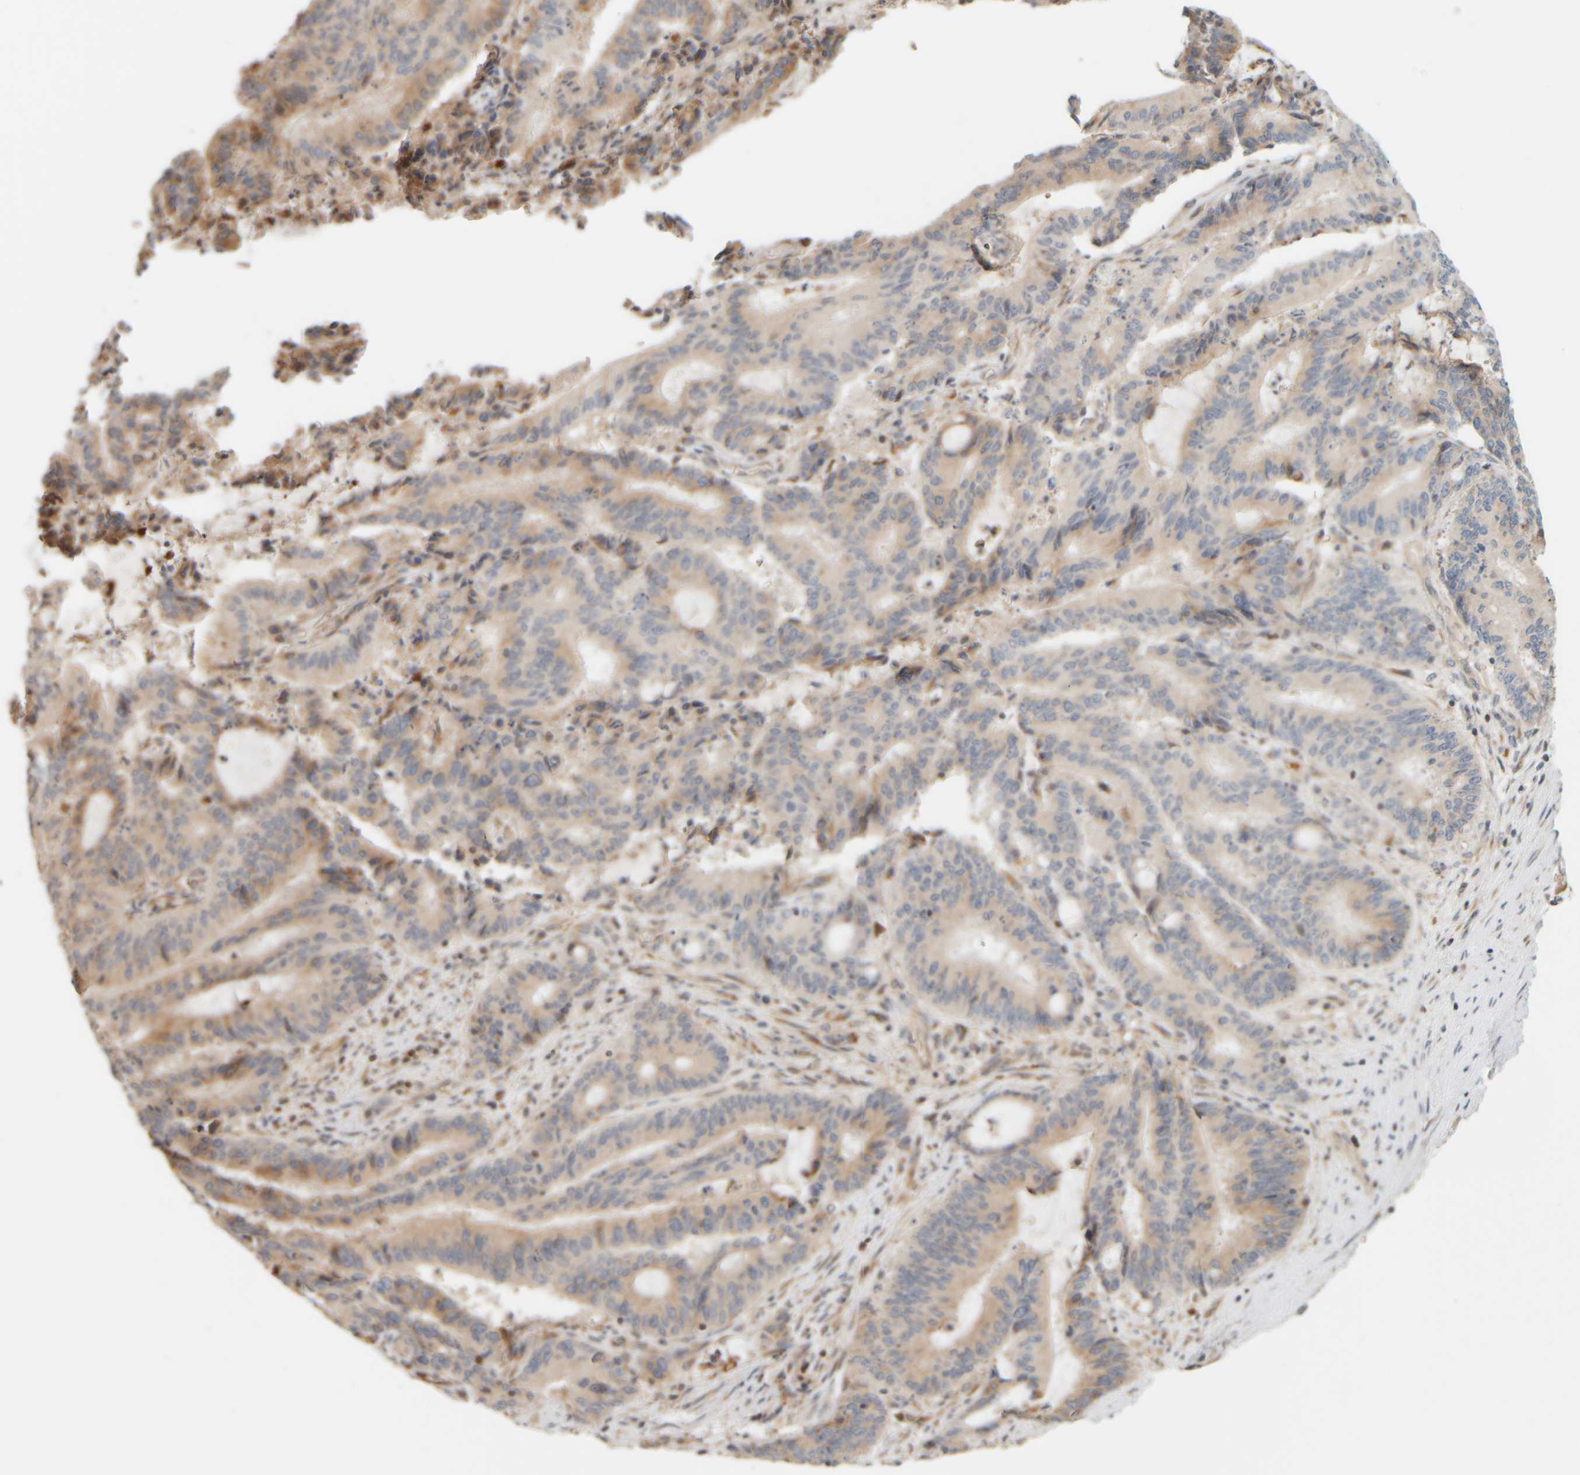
{"staining": {"intensity": "weak", "quantity": ">75%", "location": "cytoplasmic/membranous"}, "tissue": "liver cancer", "cell_type": "Tumor cells", "image_type": "cancer", "snomed": [{"axis": "morphology", "description": "Normal tissue, NOS"}, {"axis": "morphology", "description": "Cholangiocarcinoma"}, {"axis": "topography", "description": "Liver"}, {"axis": "topography", "description": "Peripheral nerve tissue"}], "caption": "Immunohistochemistry photomicrograph of neoplastic tissue: human liver cancer (cholangiocarcinoma) stained using IHC exhibits low levels of weak protein expression localized specifically in the cytoplasmic/membranous of tumor cells, appearing as a cytoplasmic/membranous brown color.", "gene": "PTGES3L-AARSD1", "patient": {"sex": "female", "age": 73}}